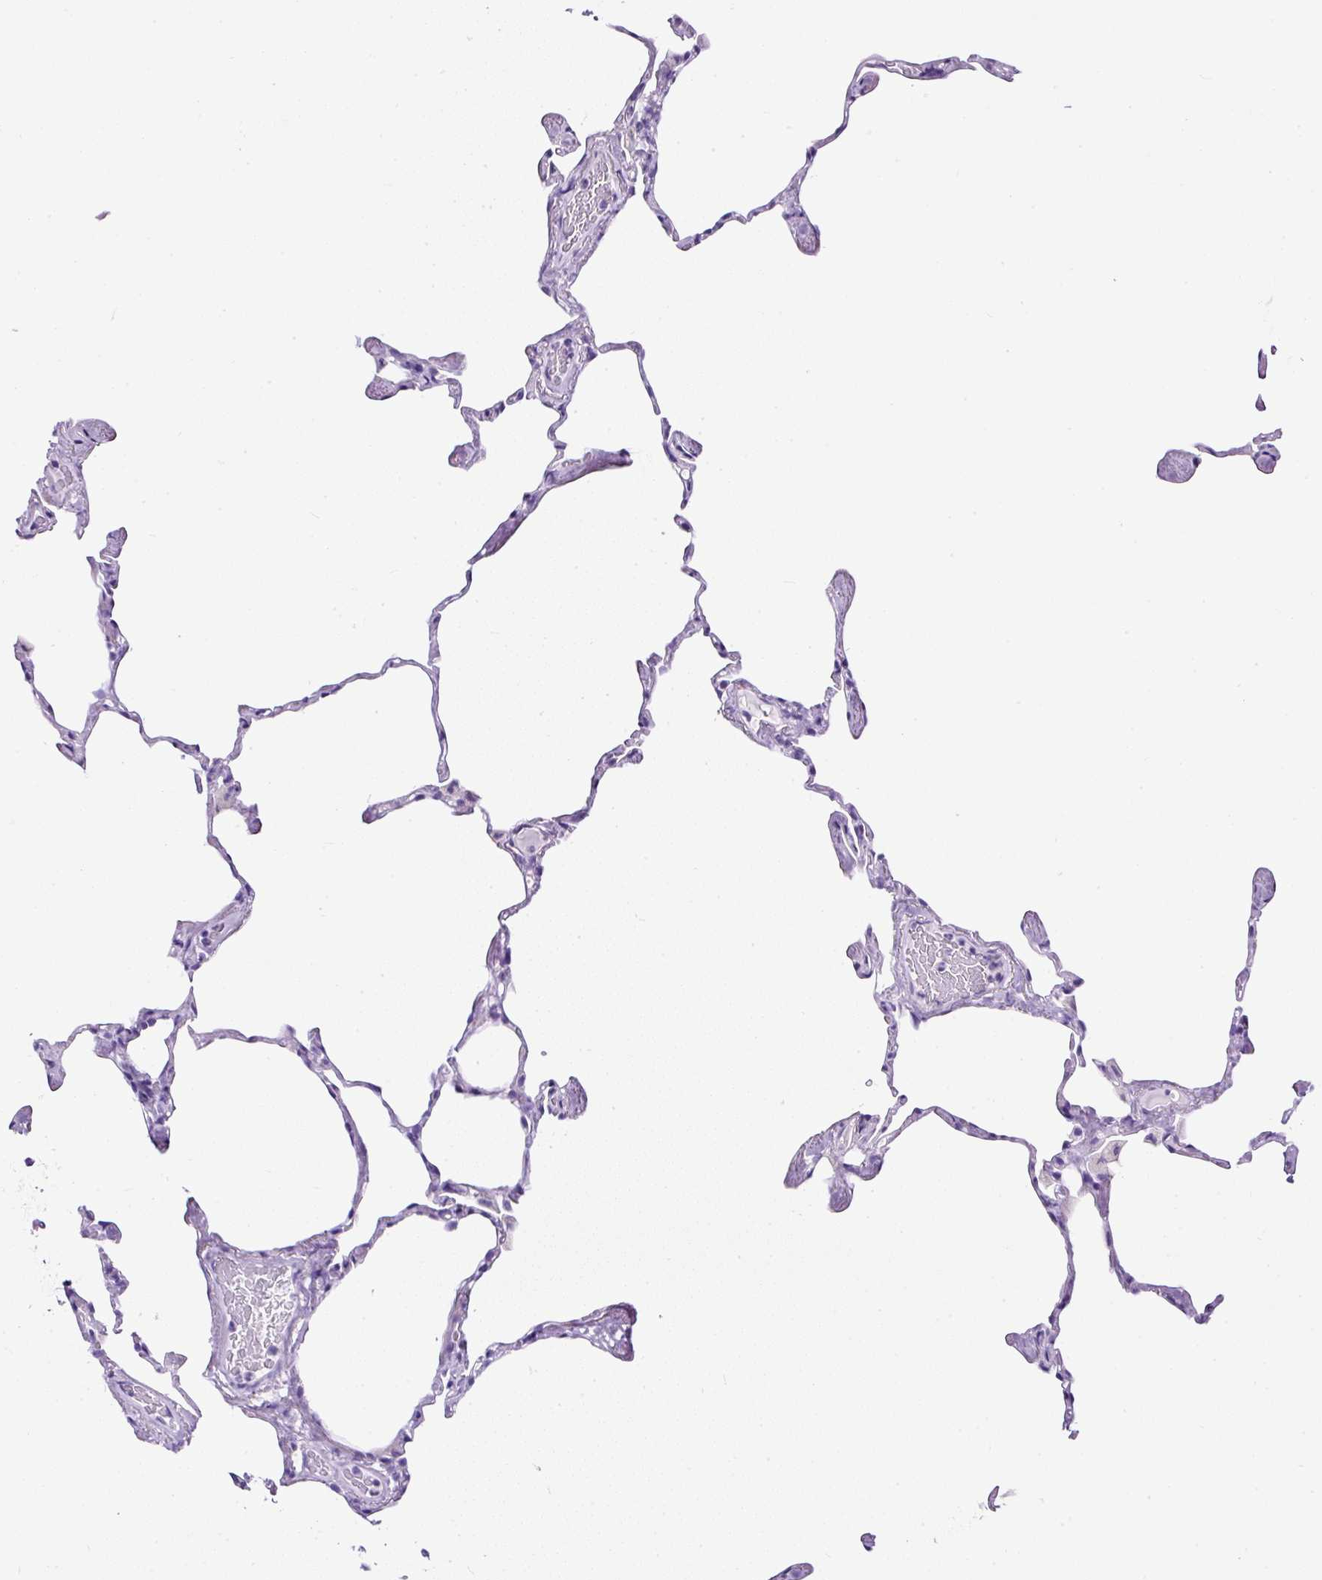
{"staining": {"intensity": "negative", "quantity": "none", "location": "none"}, "tissue": "lung", "cell_type": "Alveolar cells", "image_type": "normal", "snomed": [{"axis": "morphology", "description": "Normal tissue, NOS"}, {"axis": "topography", "description": "Lung"}], "caption": "Immunohistochemistry histopathology image of normal lung stained for a protein (brown), which exhibits no staining in alveolar cells.", "gene": "NTS", "patient": {"sex": "male", "age": 65}}